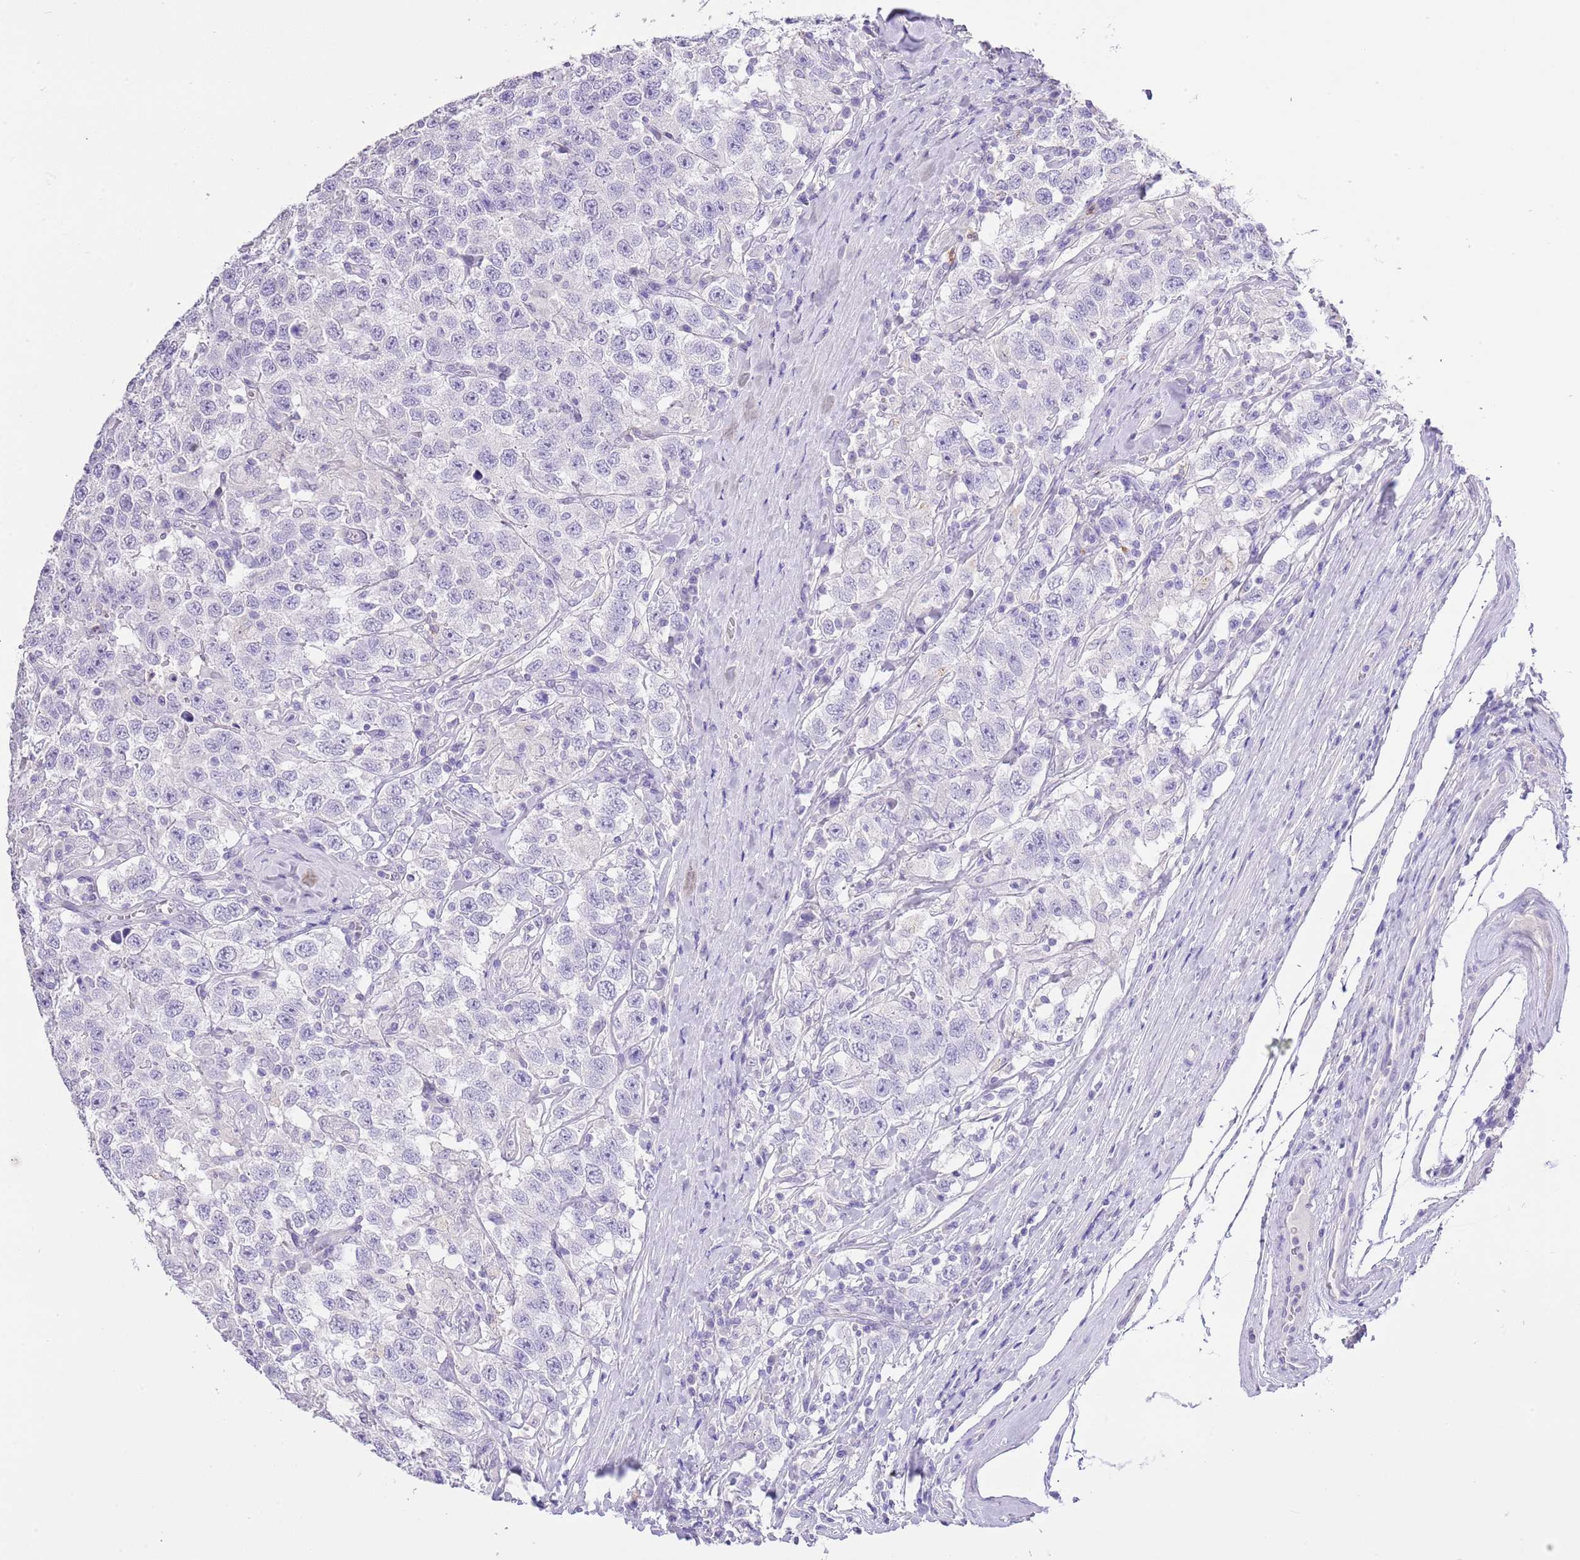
{"staining": {"intensity": "negative", "quantity": "none", "location": "none"}, "tissue": "testis cancer", "cell_type": "Tumor cells", "image_type": "cancer", "snomed": [{"axis": "morphology", "description": "Seminoma, NOS"}, {"axis": "topography", "description": "Testis"}], "caption": "Testis cancer was stained to show a protein in brown. There is no significant staining in tumor cells. The staining was performed using DAB to visualize the protein expression in brown, while the nuclei were stained in blue with hematoxylin (Magnification: 20x).", "gene": "OR2Z1", "patient": {"sex": "male", "age": 41}}